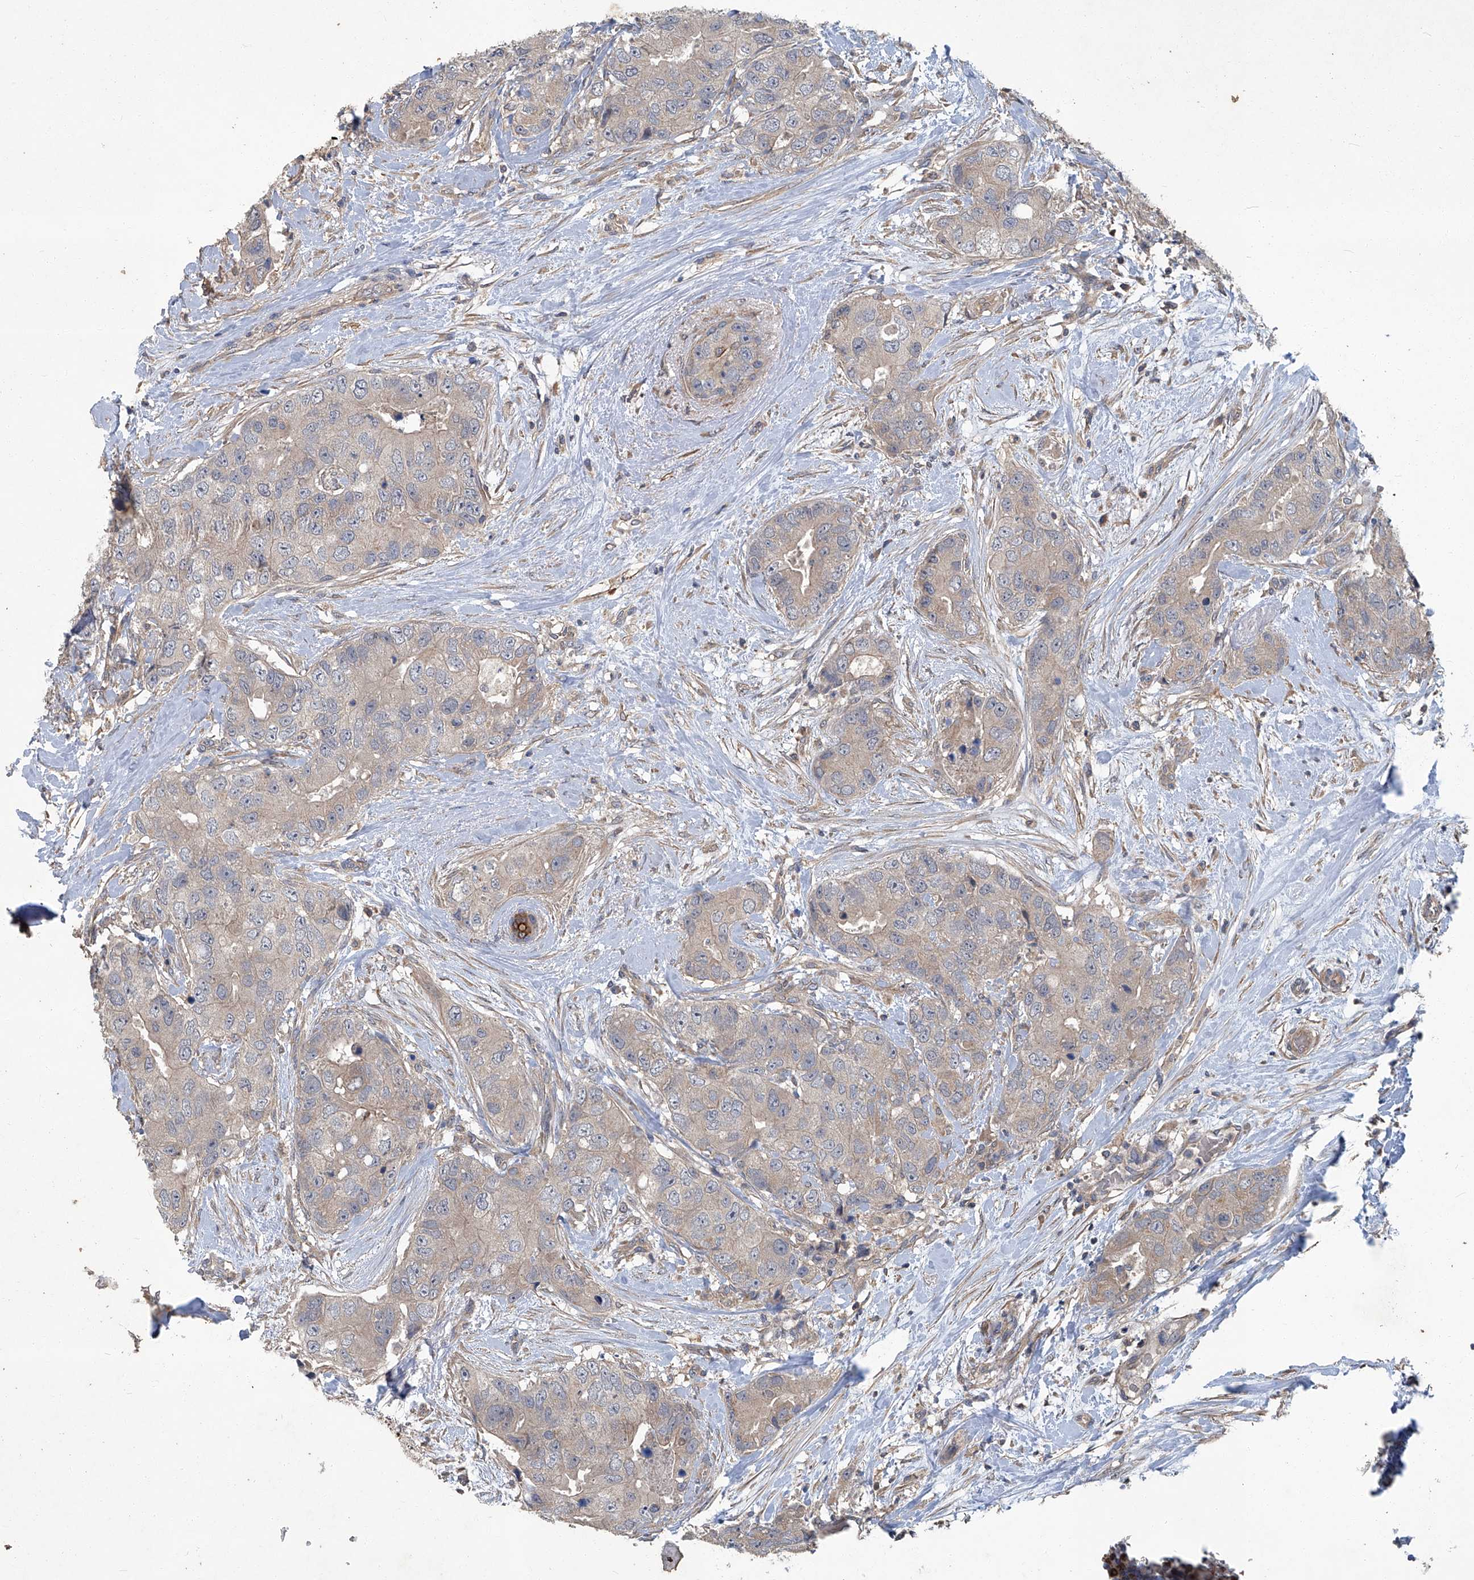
{"staining": {"intensity": "weak", "quantity": "25%-75%", "location": "cytoplasmic/membranous"}, "tissue": "breast cancer", "cell_type": "Tumor cells", "image_type": "cancer", "snomed": [{"axis": "morphology", "description": "Duct carcinoma"}, {"axis": "topography", "description": "Breast"}], "caption": "This micrograph displays breast cancer (intraductal carcinoma) stained with immunohistochemistry to label a protein in brown. The cytoplasmic/membranous of tumor cells show weak positivity for the protein. Nuclei are counter-stained blue.", "gene": "ANKRD34A", "patient": {"sex": "female", "age": 62}}